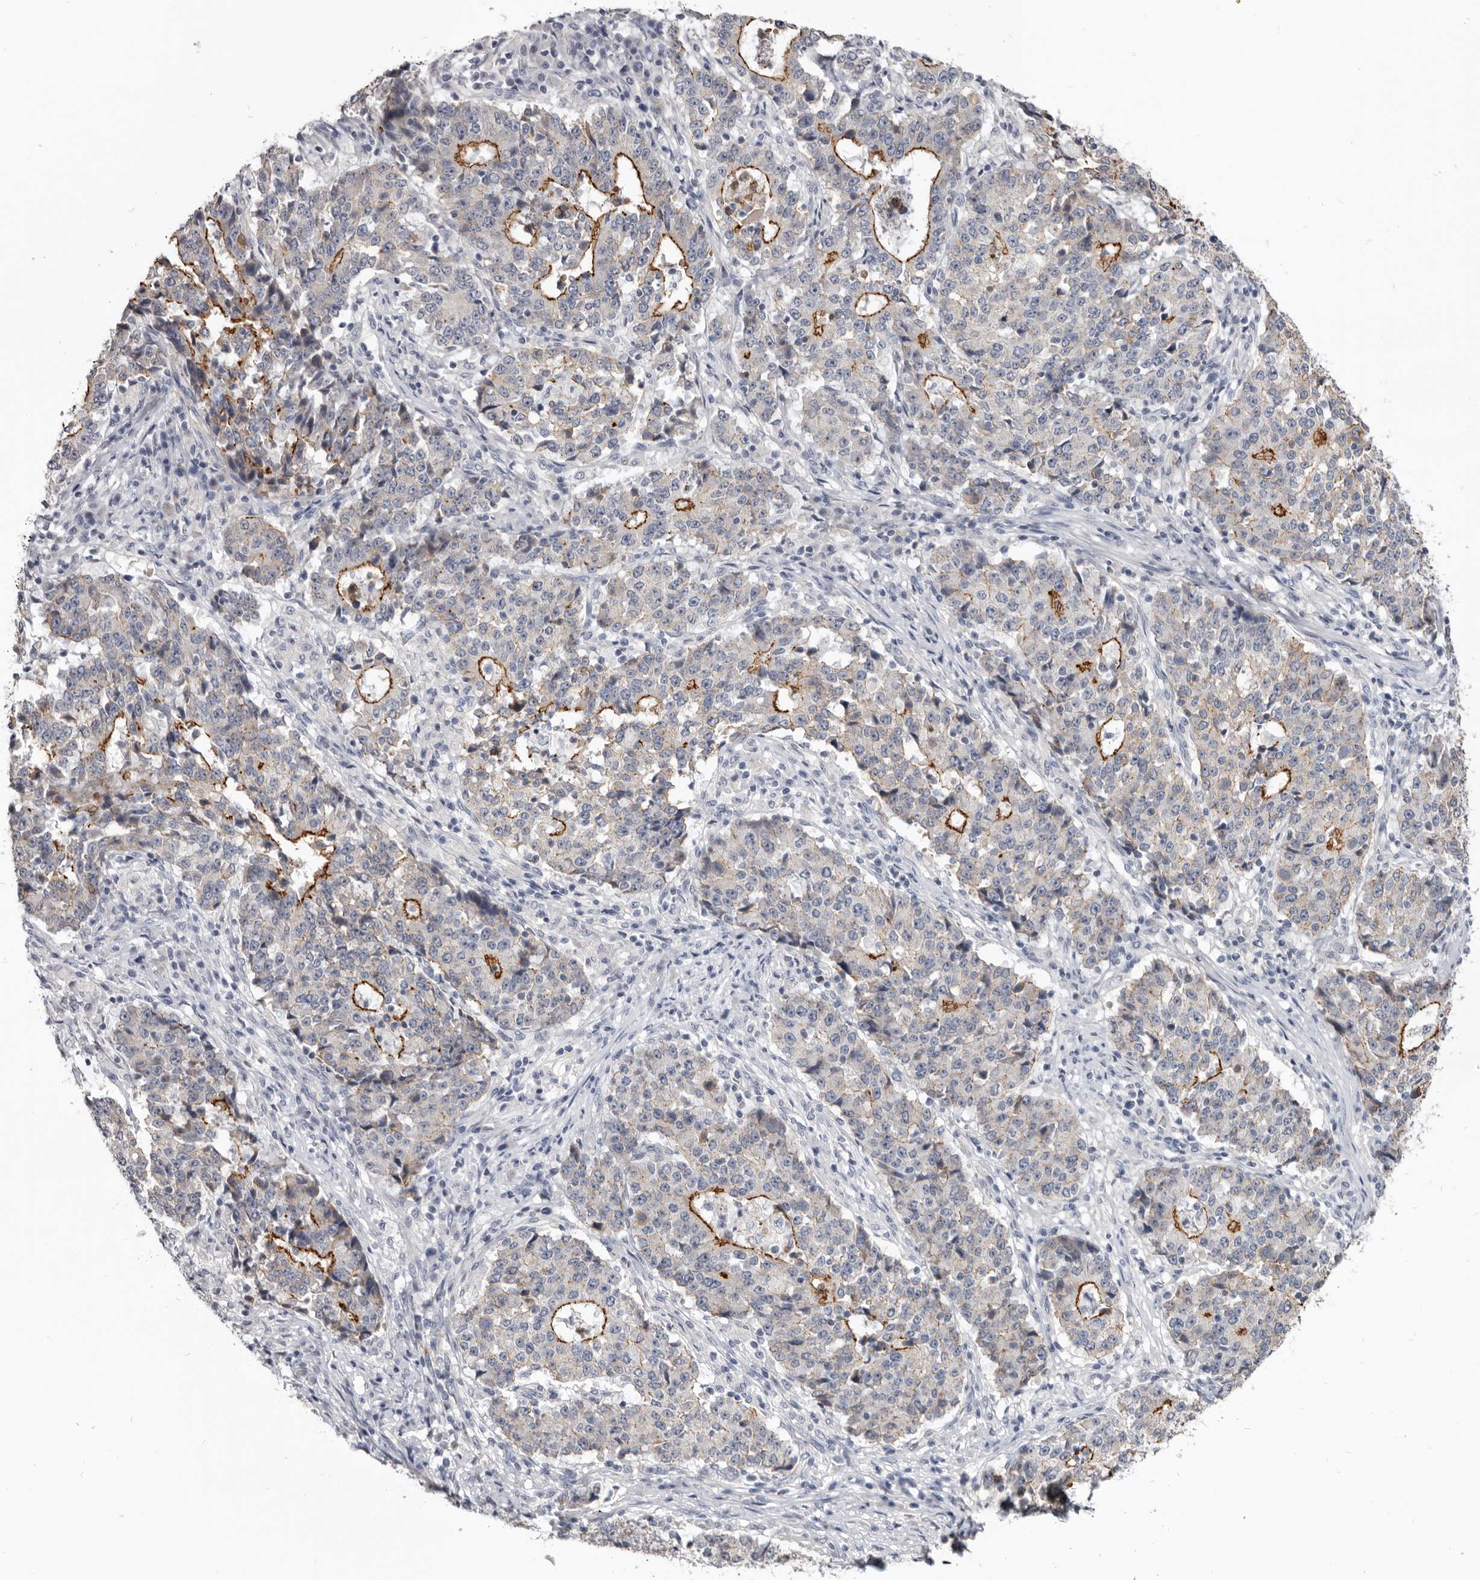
{"staining": {"intensity": "strong", "quantity": "25%-75%", "location": "cytoplasmic/membranous"}, "tissue": "stomach cancer", "cell_type": "Tumor cells", "image_type": "cancer", "snomed": [{"axis": "morphology", "description": "Adenocarcinoma, NOS"}, {"axis": "topography", "description": "Stomach"}], "caption": "Tumor cells show high levels of strong cytoplasmic/membranous staining in about 25%-75% of cells in stomach cancer (adenocarcinoma). The protein of interest is stained brown, and the nuclei are stained in blue (DAB IHC with brightfield microscopy, high magnification).", "gene": "CGN", "patient": {"sex": "male", "age": 59}}